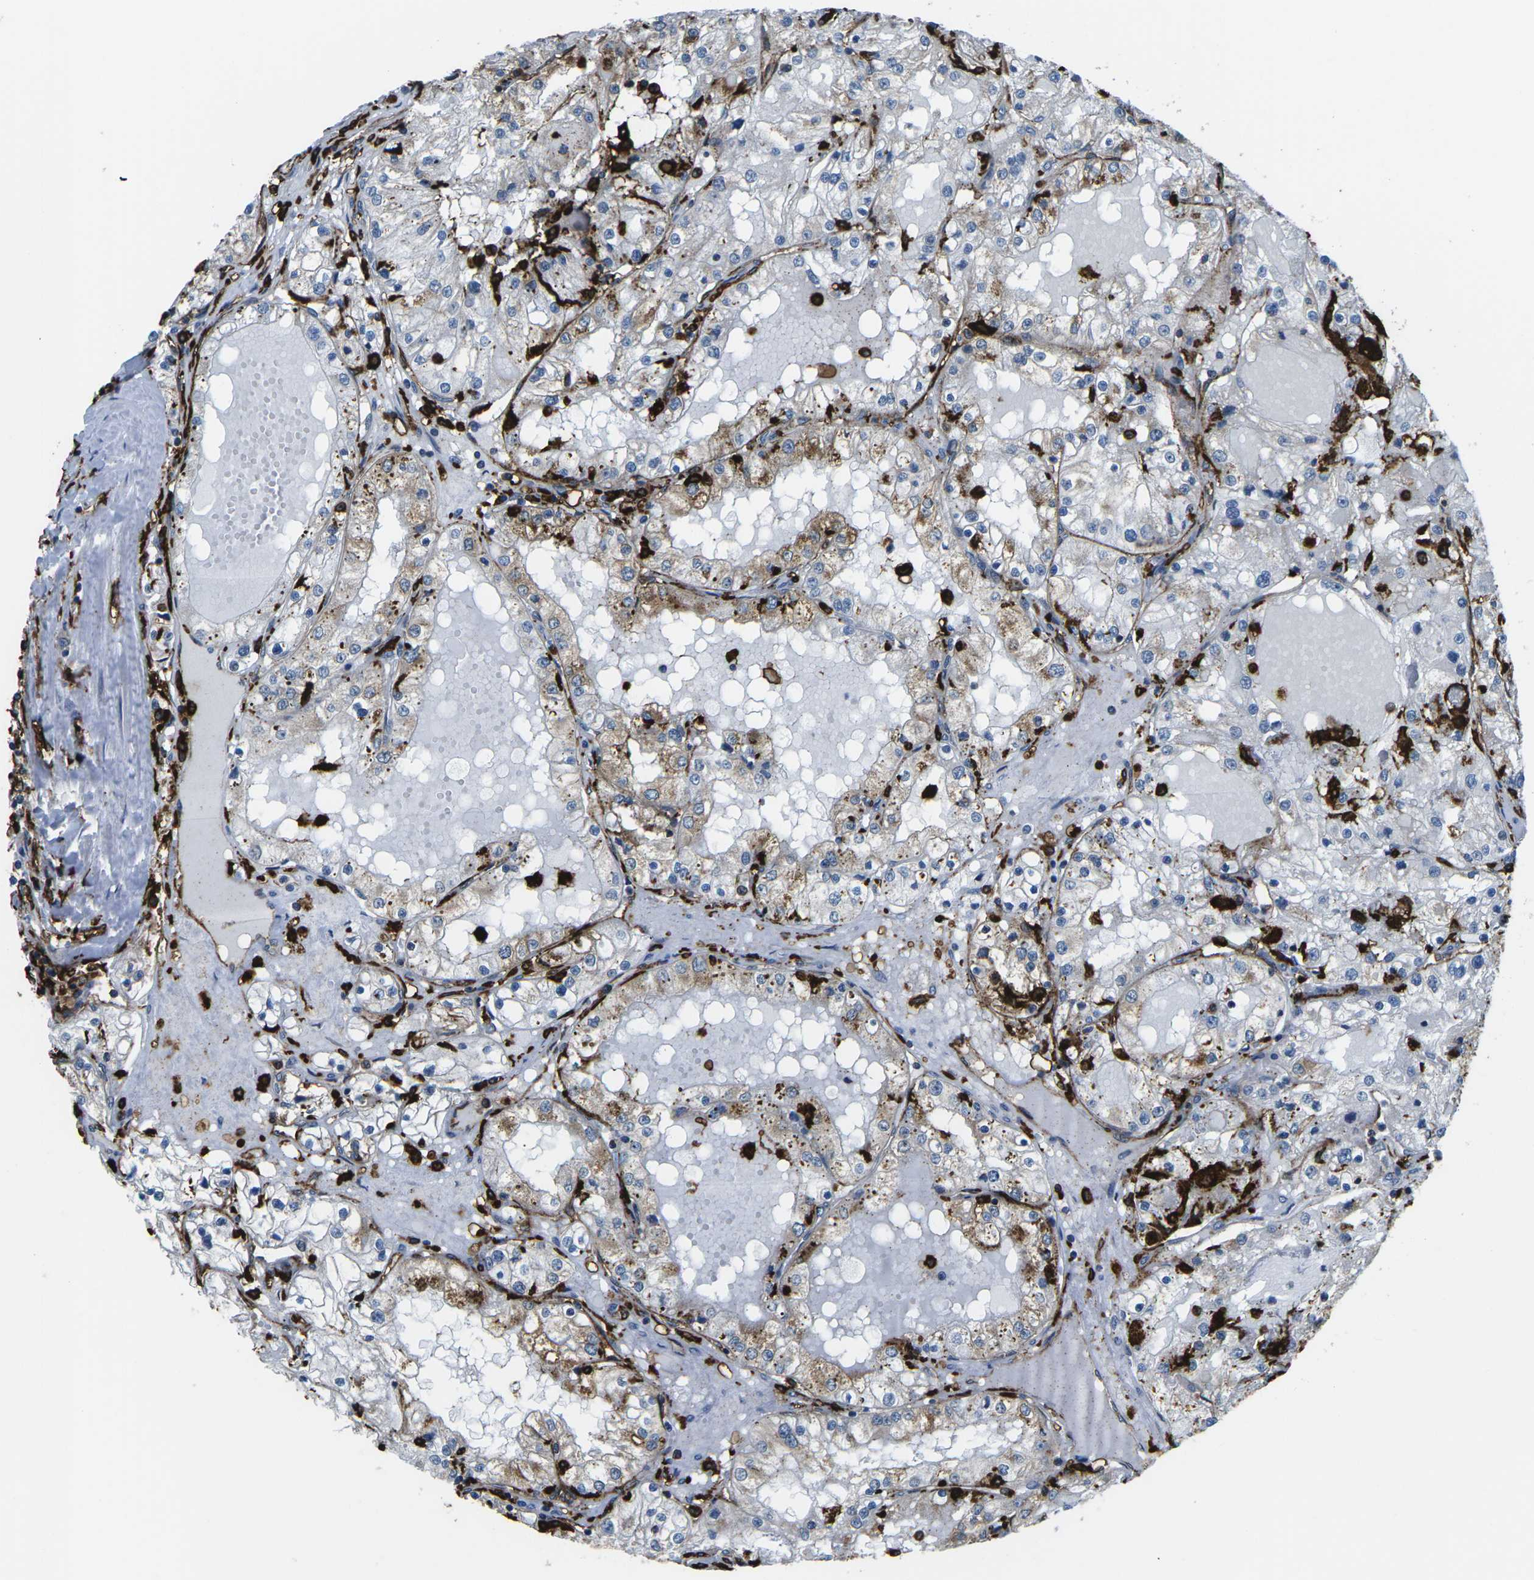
{"staining": {"intensity": "weak", "quantity": "<25%", "location": "cytoplasmic/membranous"}, "tissue": "renal cancer", "cell_type": "Tumor cells", "image_type": "cancer", "snomed": [{"axis": "morphology", "description": "Adenocarcinoma, NOS"}, {"axis": "topography", "description": "Kidney"}], "caption": "This is a photomicrograph of IHC staining of renal cancer, which shows no staining in tumor cells.", "gene": "PTPN1", "patient": {"sex": "male", "age": 68}}